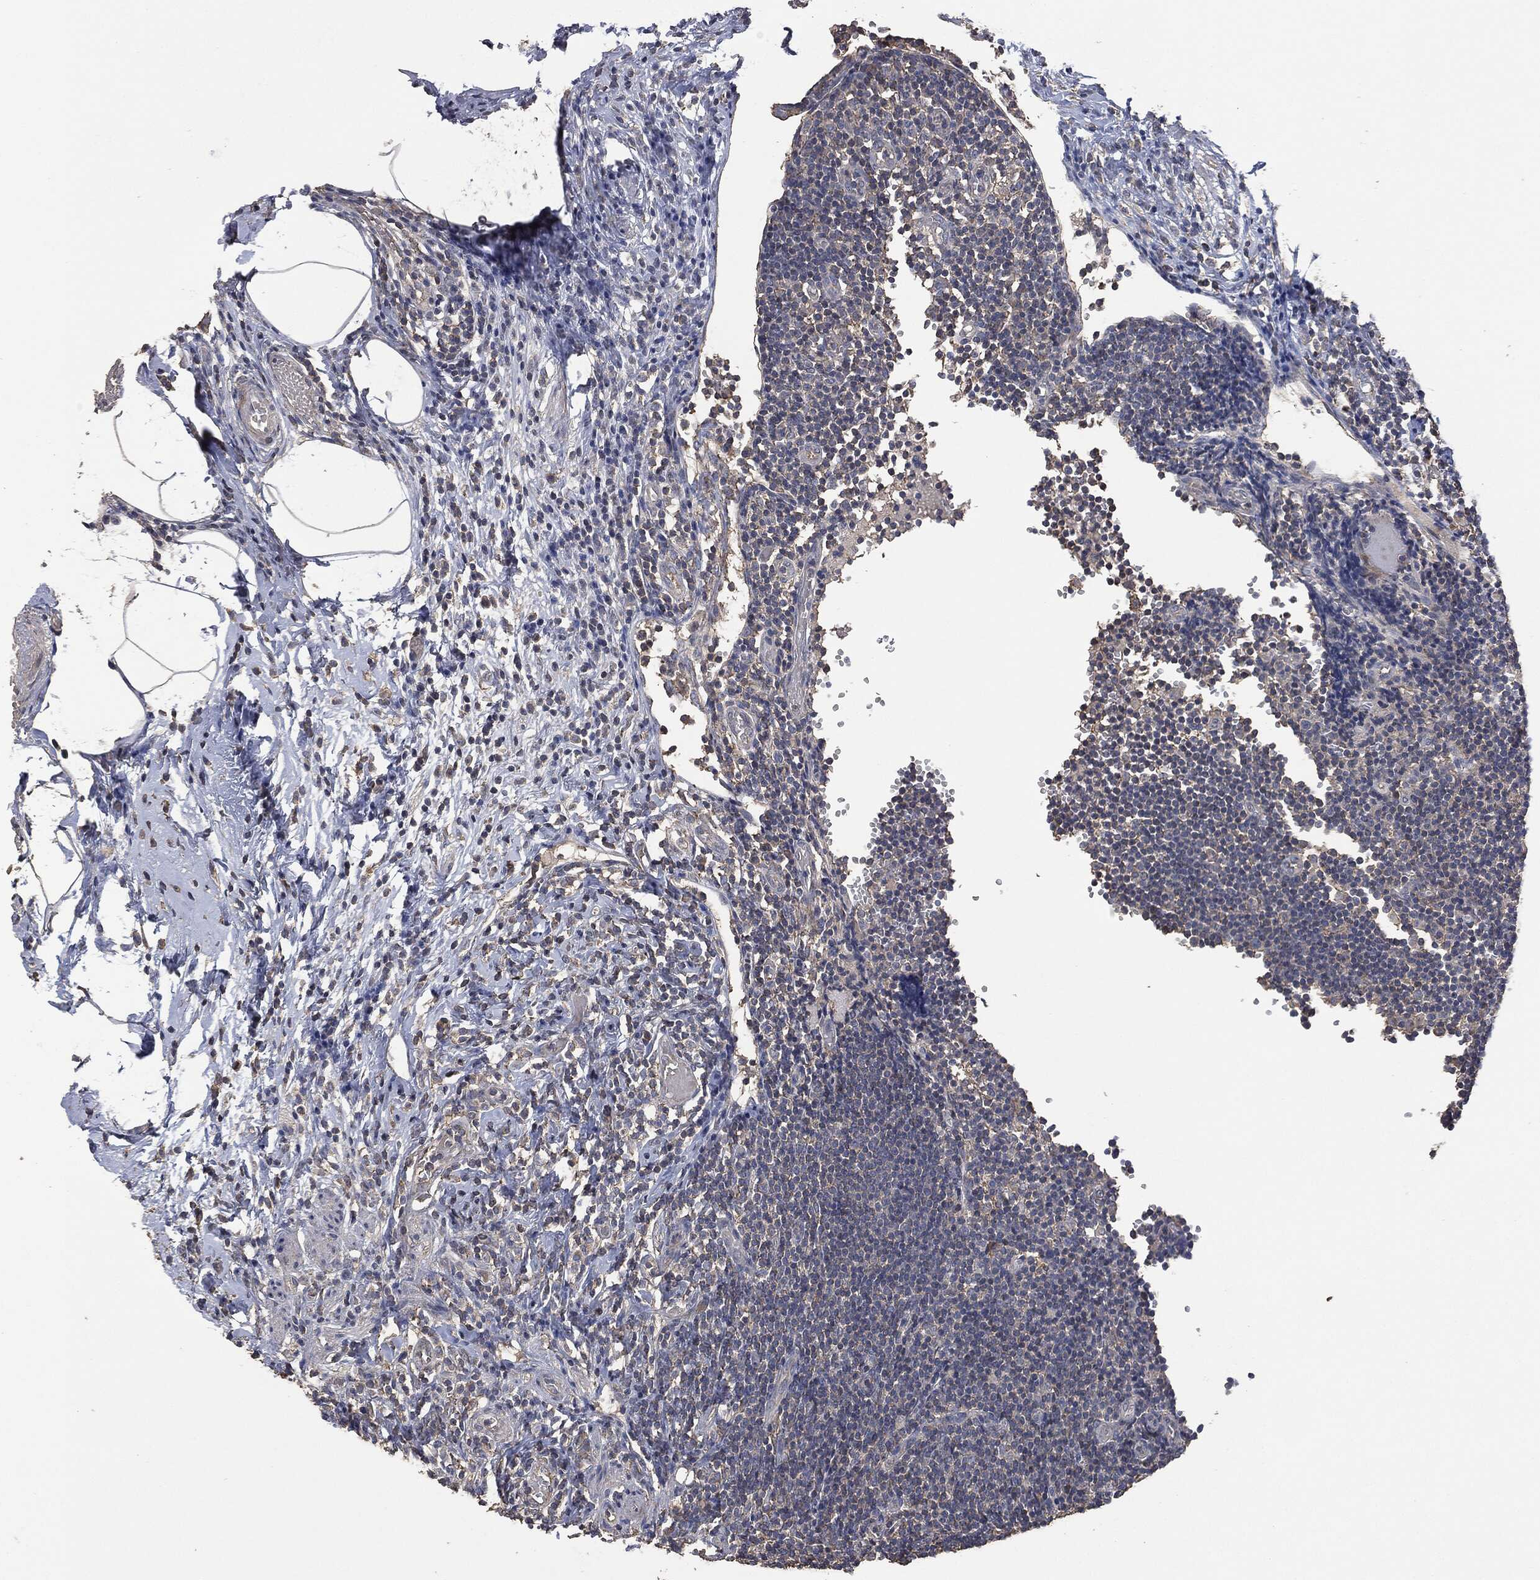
{"staining": {"intensity": "strong", "quantity": "<25%", "location": "cytoplasmic/membranous"}, "tissue": "appendix", "cell_type": "Glandular cells", "image_type": "normal", "snomed": [{"axis": "morphology", "description": "Normal tissue, NOS"}, {"axis": "topography", "description": "Appendix"}], "caption": "This histopathology image displays IHC staining of unremarkable human appendix, with medium strong cytoplasmic/membranous expression in approximately <25% of glandular cells.", "gene": "MSLN", "patient": {"sex": "female", "age": 40}}